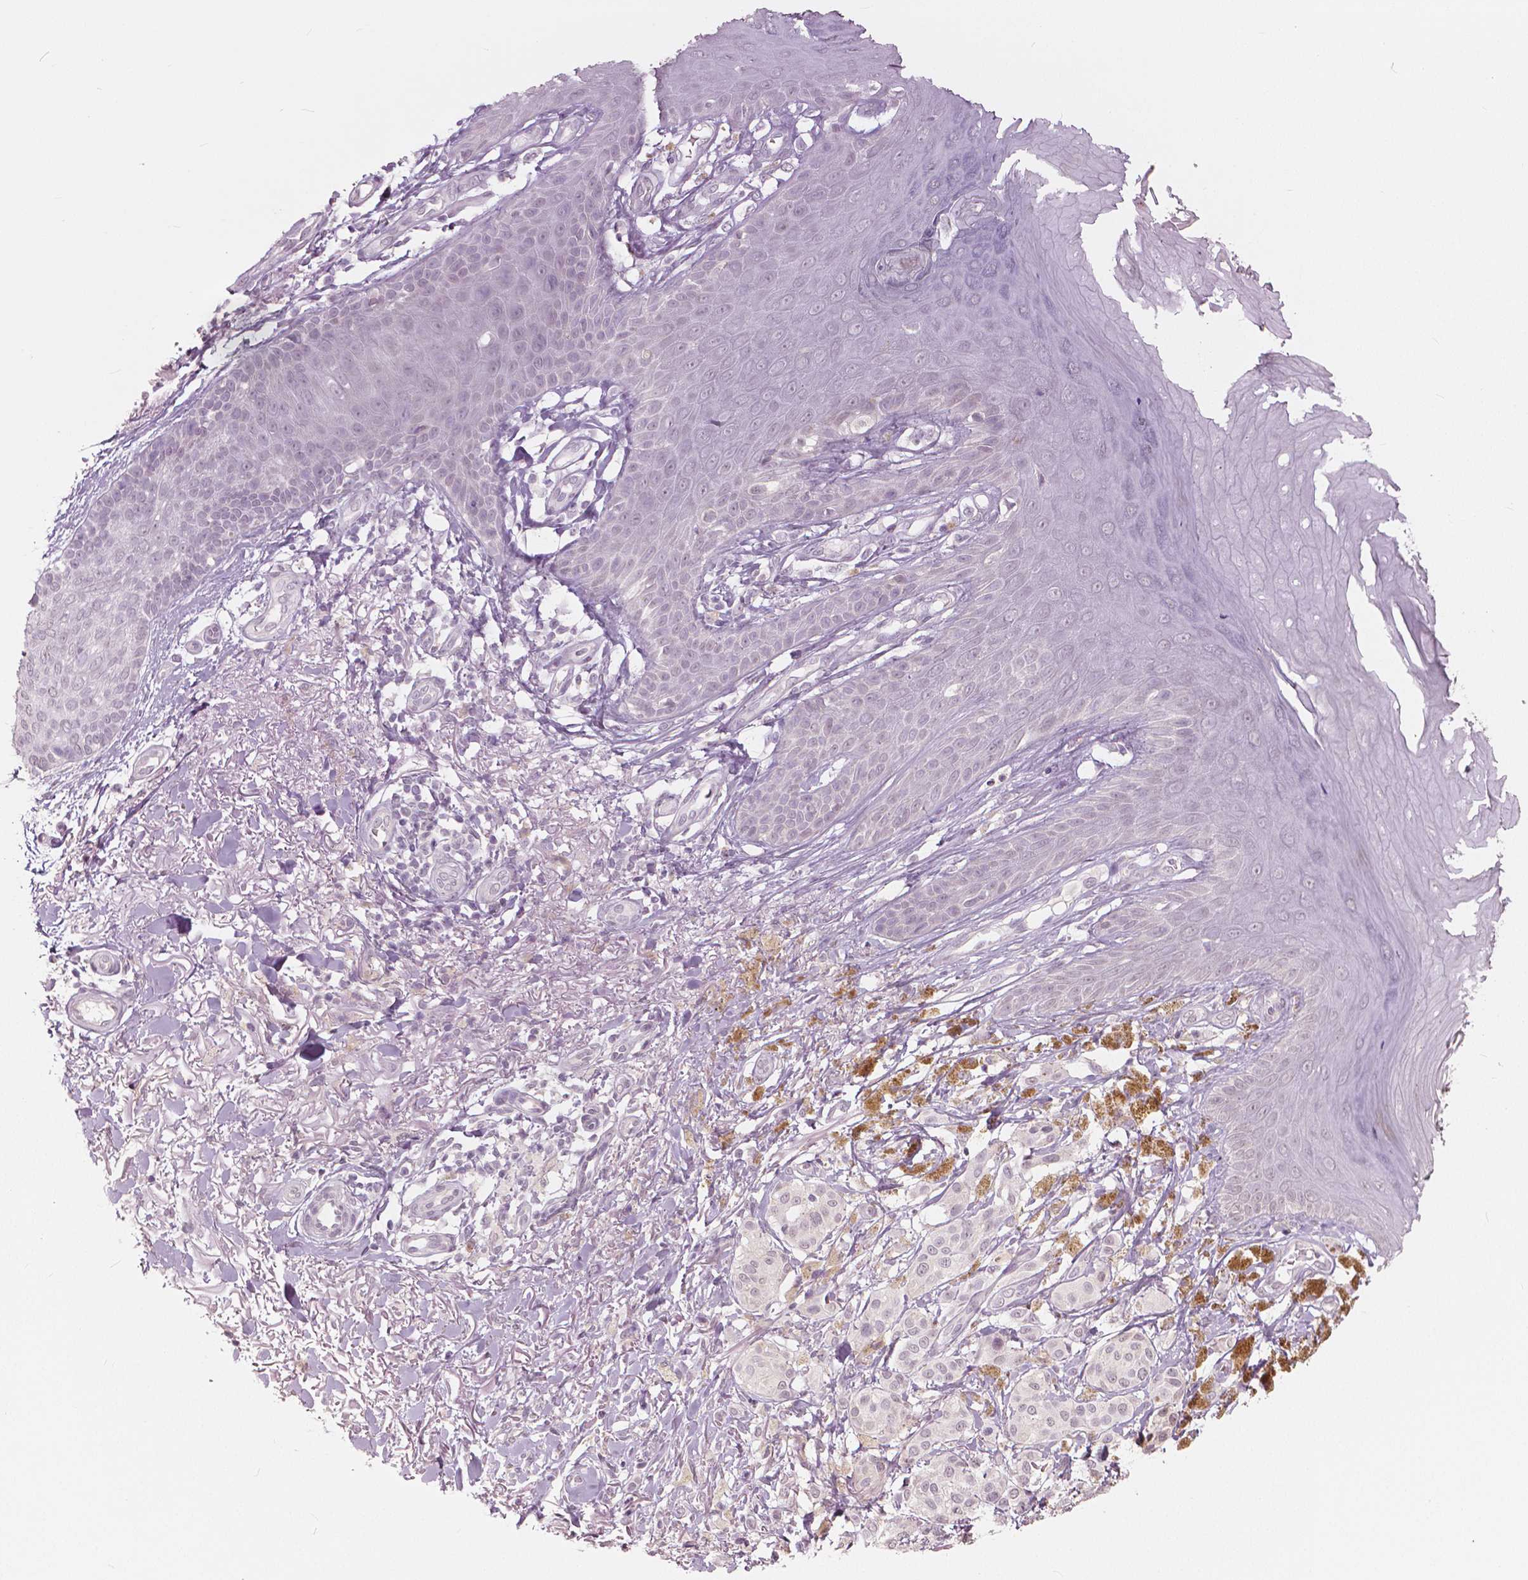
{"staining": {"intensity": "negative", "quantity": "none", "location": "none"}, "tissue": "melanoma", "cell_type": "Tumor cells", "image_type": "cancer", "snomed": [{"axis": "morphology", "description": "Malignant melanoma, NOS"}, {"axis": "topography", "description": "Skin"}], "caption": "The photomicrograph demonstrates no staining of tumor cells in melanoma.", "gene": "NANOG", "patient": {"sex": "female", "age": 80}}